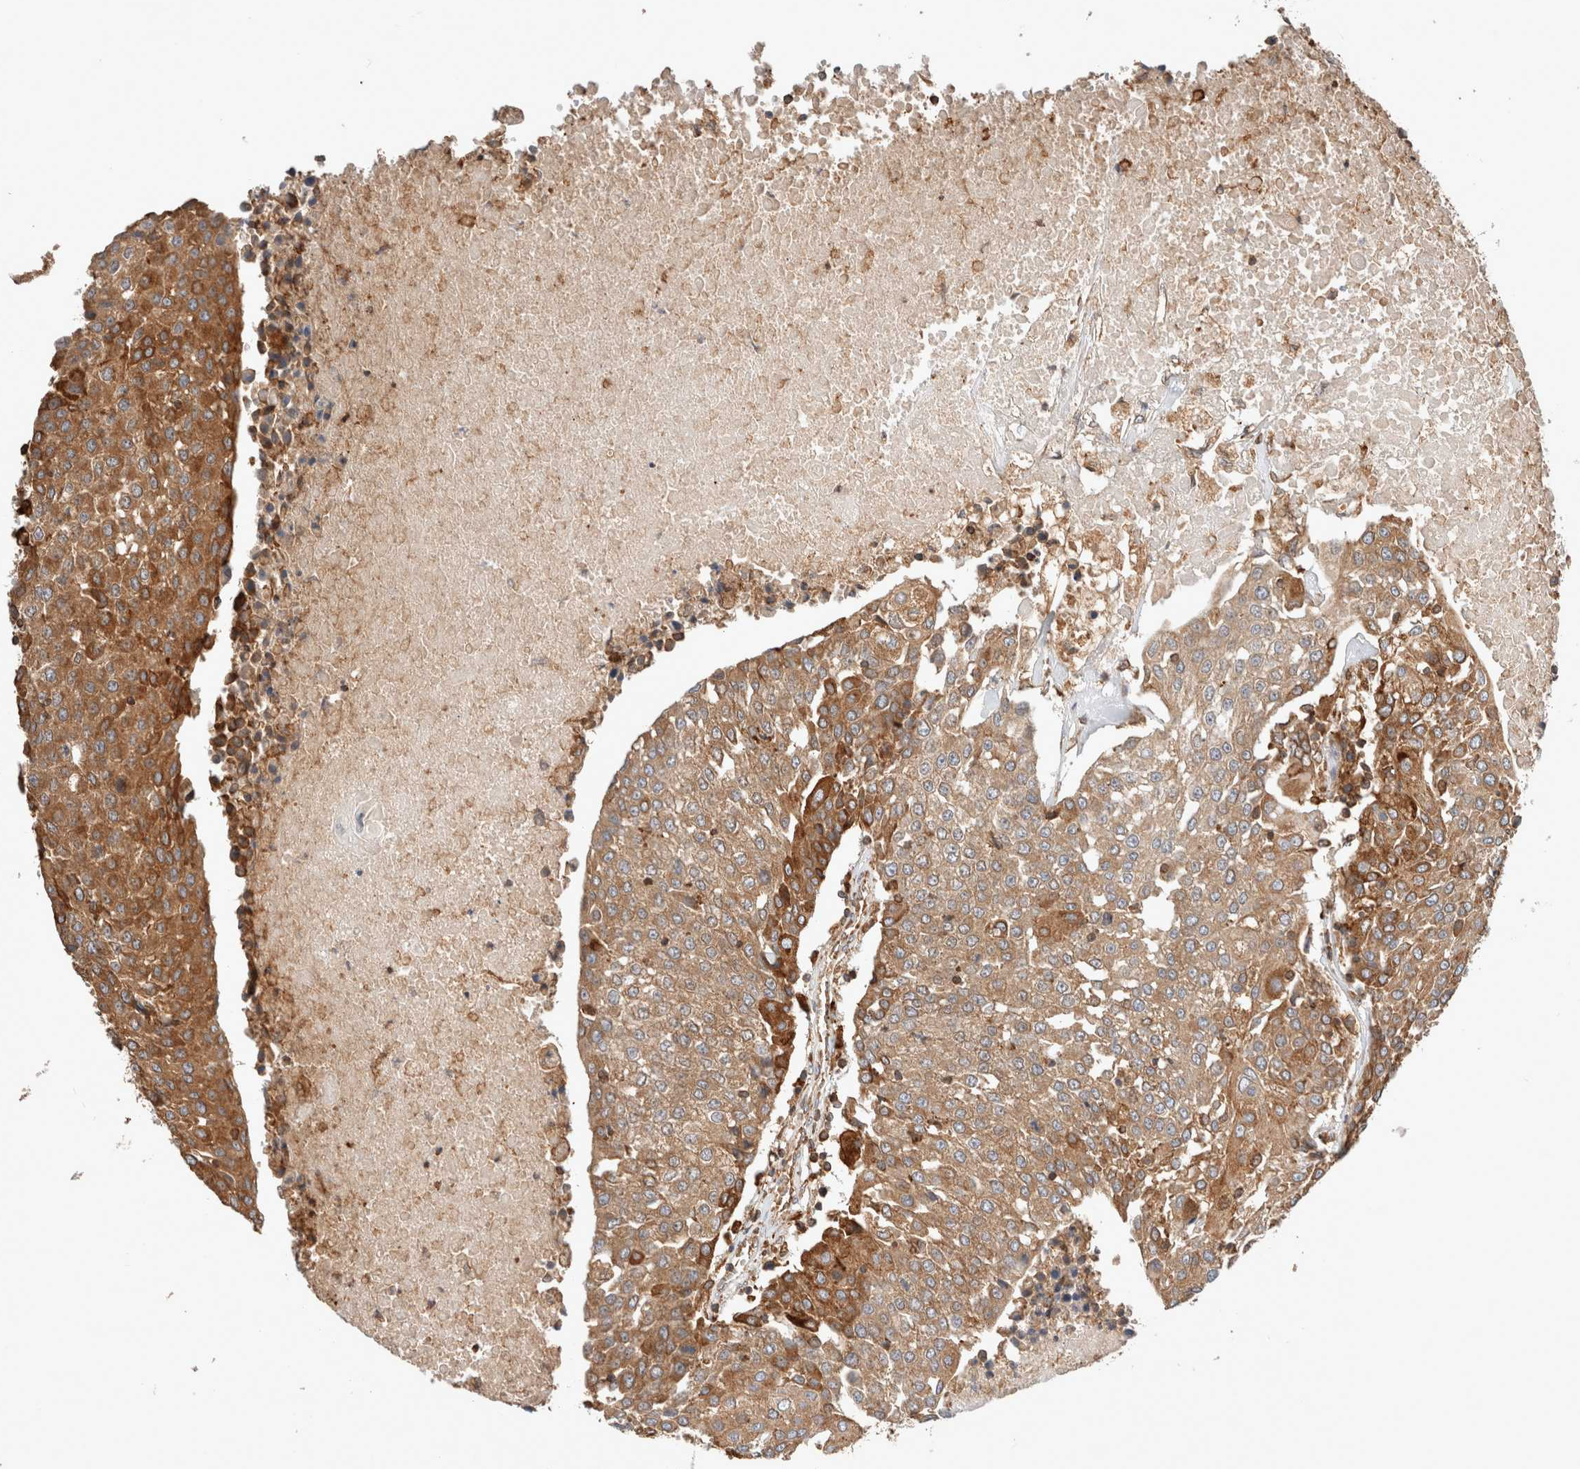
{"staining": {"intensity": "moderate", "quantity": ">75%", "location": "cytoplasmic/membranous"}, "tissue": "urothelial cancer", "cell_type": "Tumor cells", "image_type": "cancer", "snomed": [{"axis": "morphology", "description": "Urothelial carcinoma, High grade"}, {"axis": "topography", "description": "Urinary bladder"}], "caption": "Urothelial carcinoma (high-grade) stained with a brown dye displays moderate cytoplasmic/membranous positive staining in about >75% of tumor cells.", "gene": "ERAP2", "patient": {"sex": "female", "age": 85}}